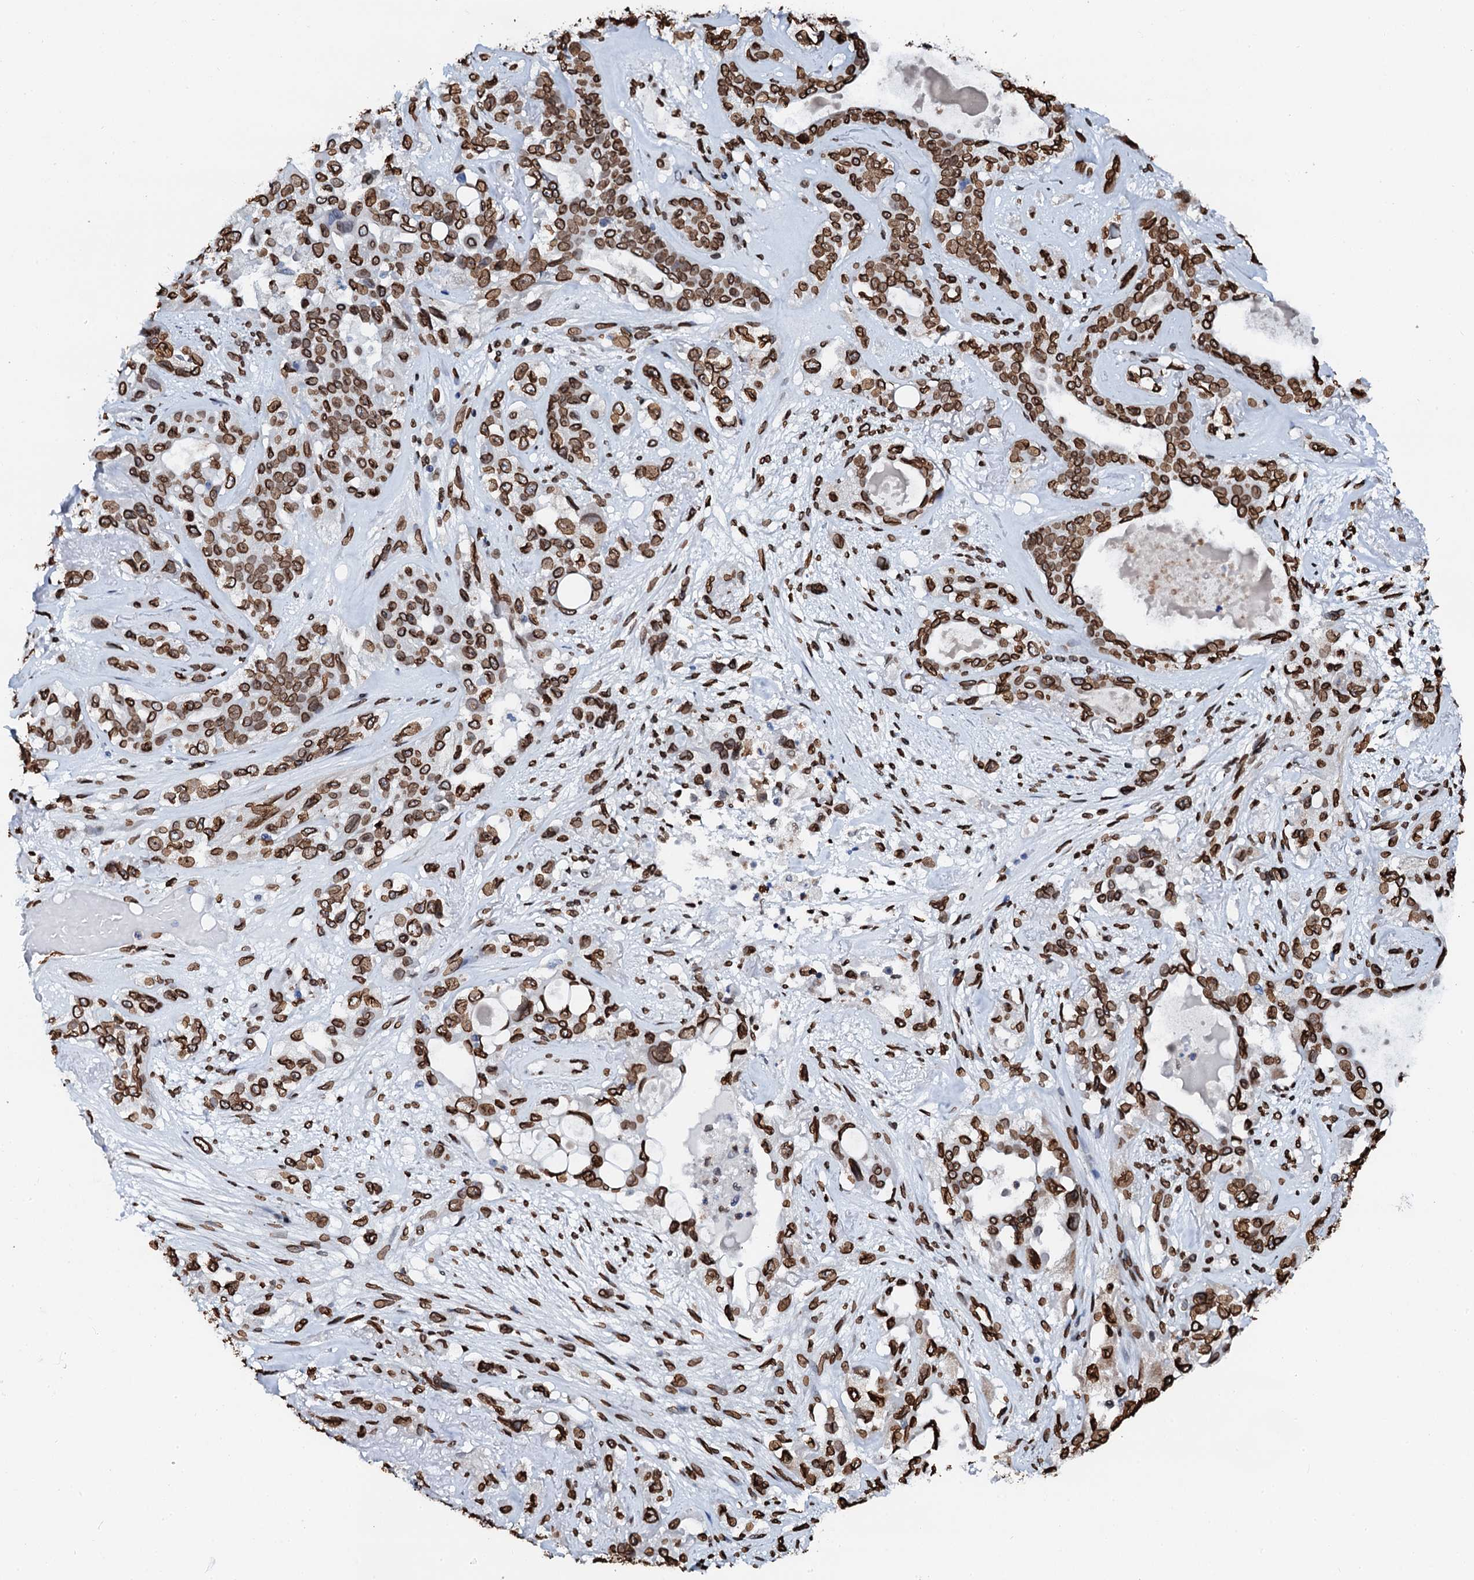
{"staining": {"intensity": "strong", "quantity": ">75%", "location": "cytoplasmic/membranous,nuclear"}, "tissue": "lung cancer", "cell_type": "Tumor cells", "image_type": "cancer", "snomed": [{"axis": "morphology", "description": "Squamous cell carcinoma, NOS"}, {"axis": "topography", "description": "Lung"}], "caption": "Lung squamous cell carcinoma tissue displays strong cytoplasmic/membranous and nuclear staining in approximately >75% of tumor cells Using DAB (brown) and hematoxylin (blue) stains, captured at high magnification using brightfield microscopy.", "gene": "KATNAL2", "patient": {"sex": "female", "age": 70}}